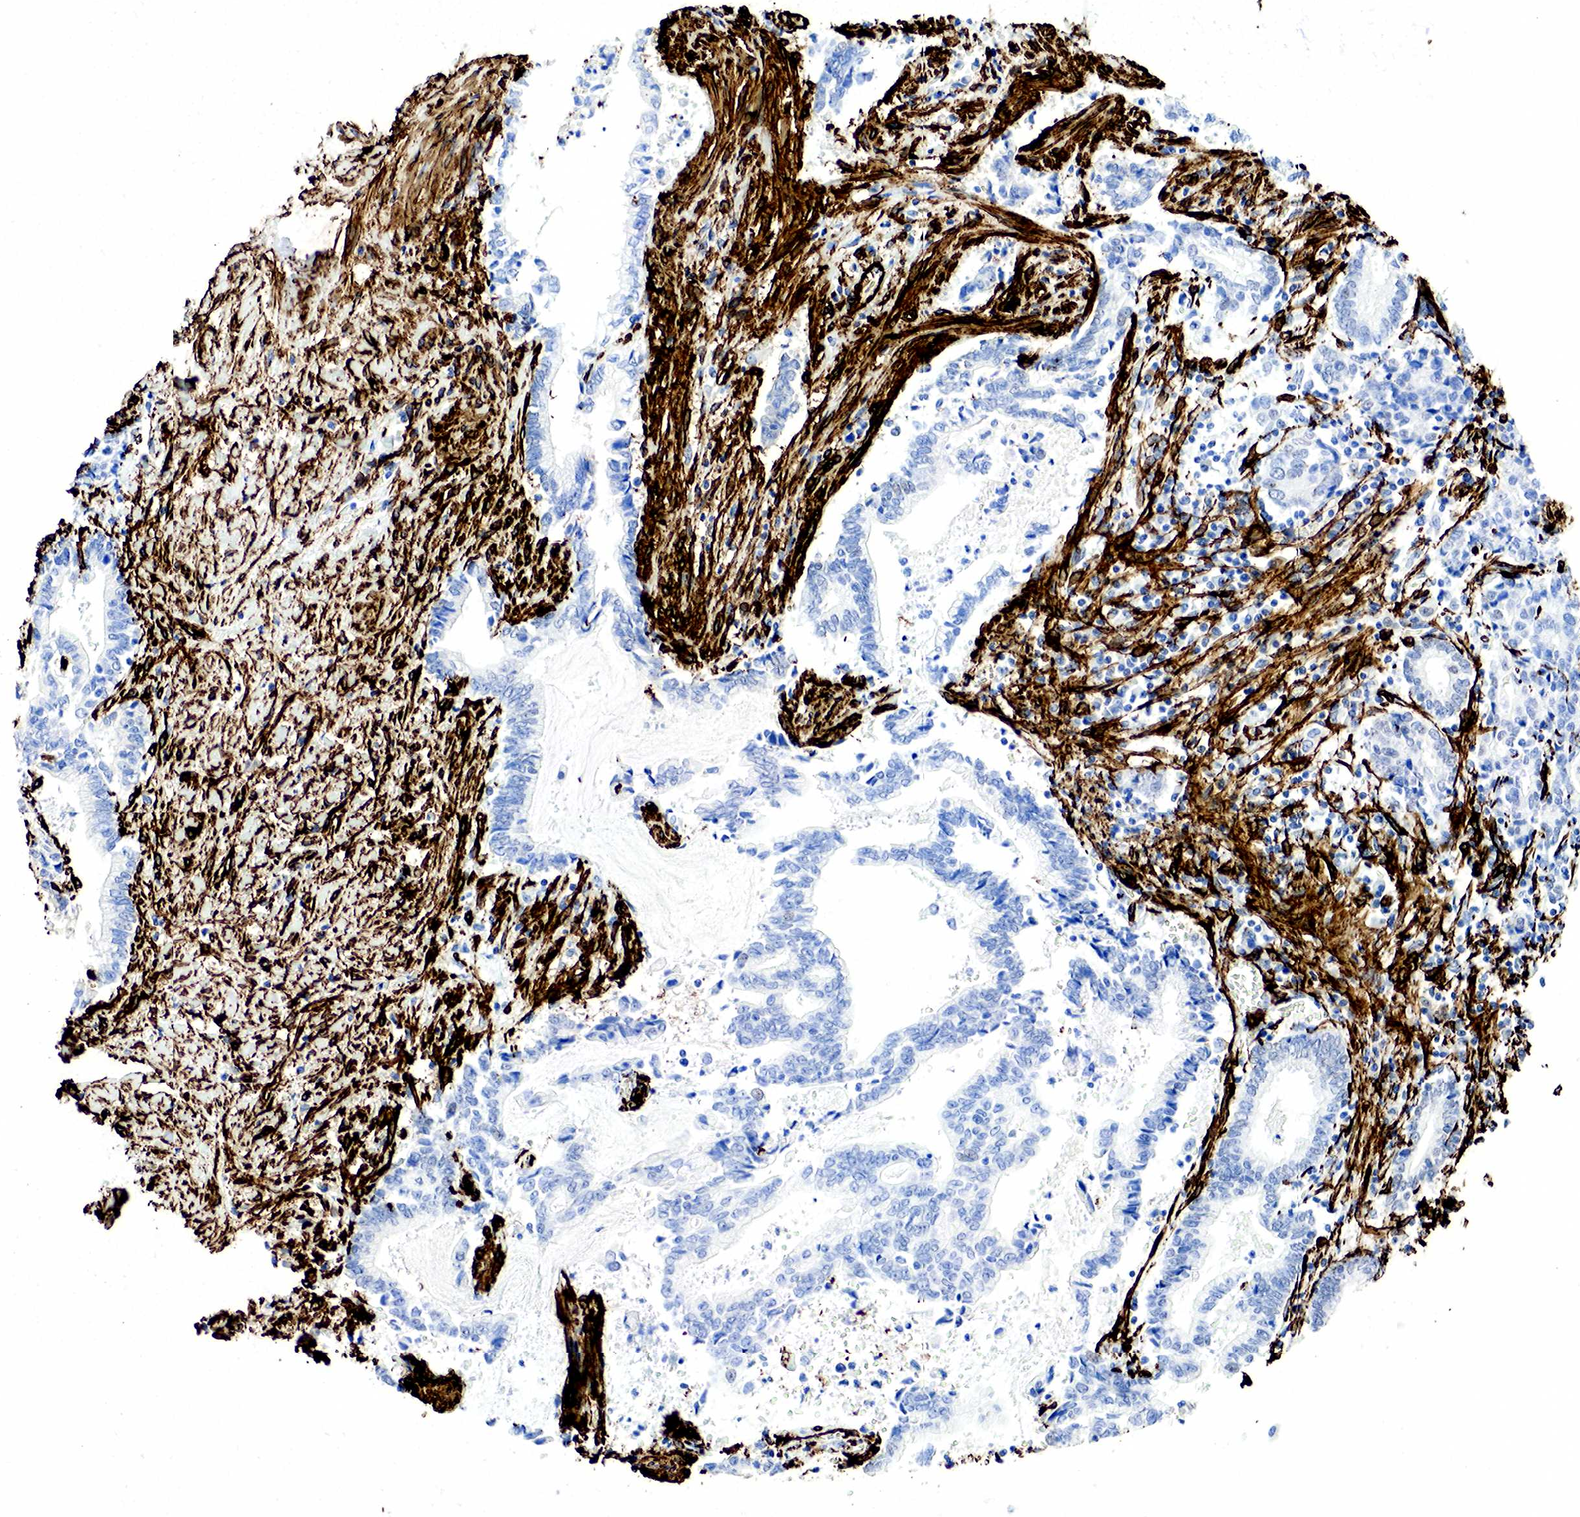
{"staining": {"intensity": "negative", "quantity": "none", "location": "none"}, "tissue": "liver cancer", "cell_type": "Tumor cells", "image_type": "cancer", "snomed": [{"axis": "morphology", "description": "Cholangiocarcinoma"}, {"axis": "topography", "description": "Liver"}], "caption": "A high-resolution image shows immunohistochemistry (IHC) staining of cholangiocarcinoma (liver), which exhibits no significant staining in tumor cells. The staining was performed using DAB (3,3'-diaminobenzidine) to visualize the protein expression in brown, while the nuclei were stained in blue with hematoxylin (Magnification: 20x).", "gene": "ACTA2", "patient": {"sex": "male", "age": 57}}